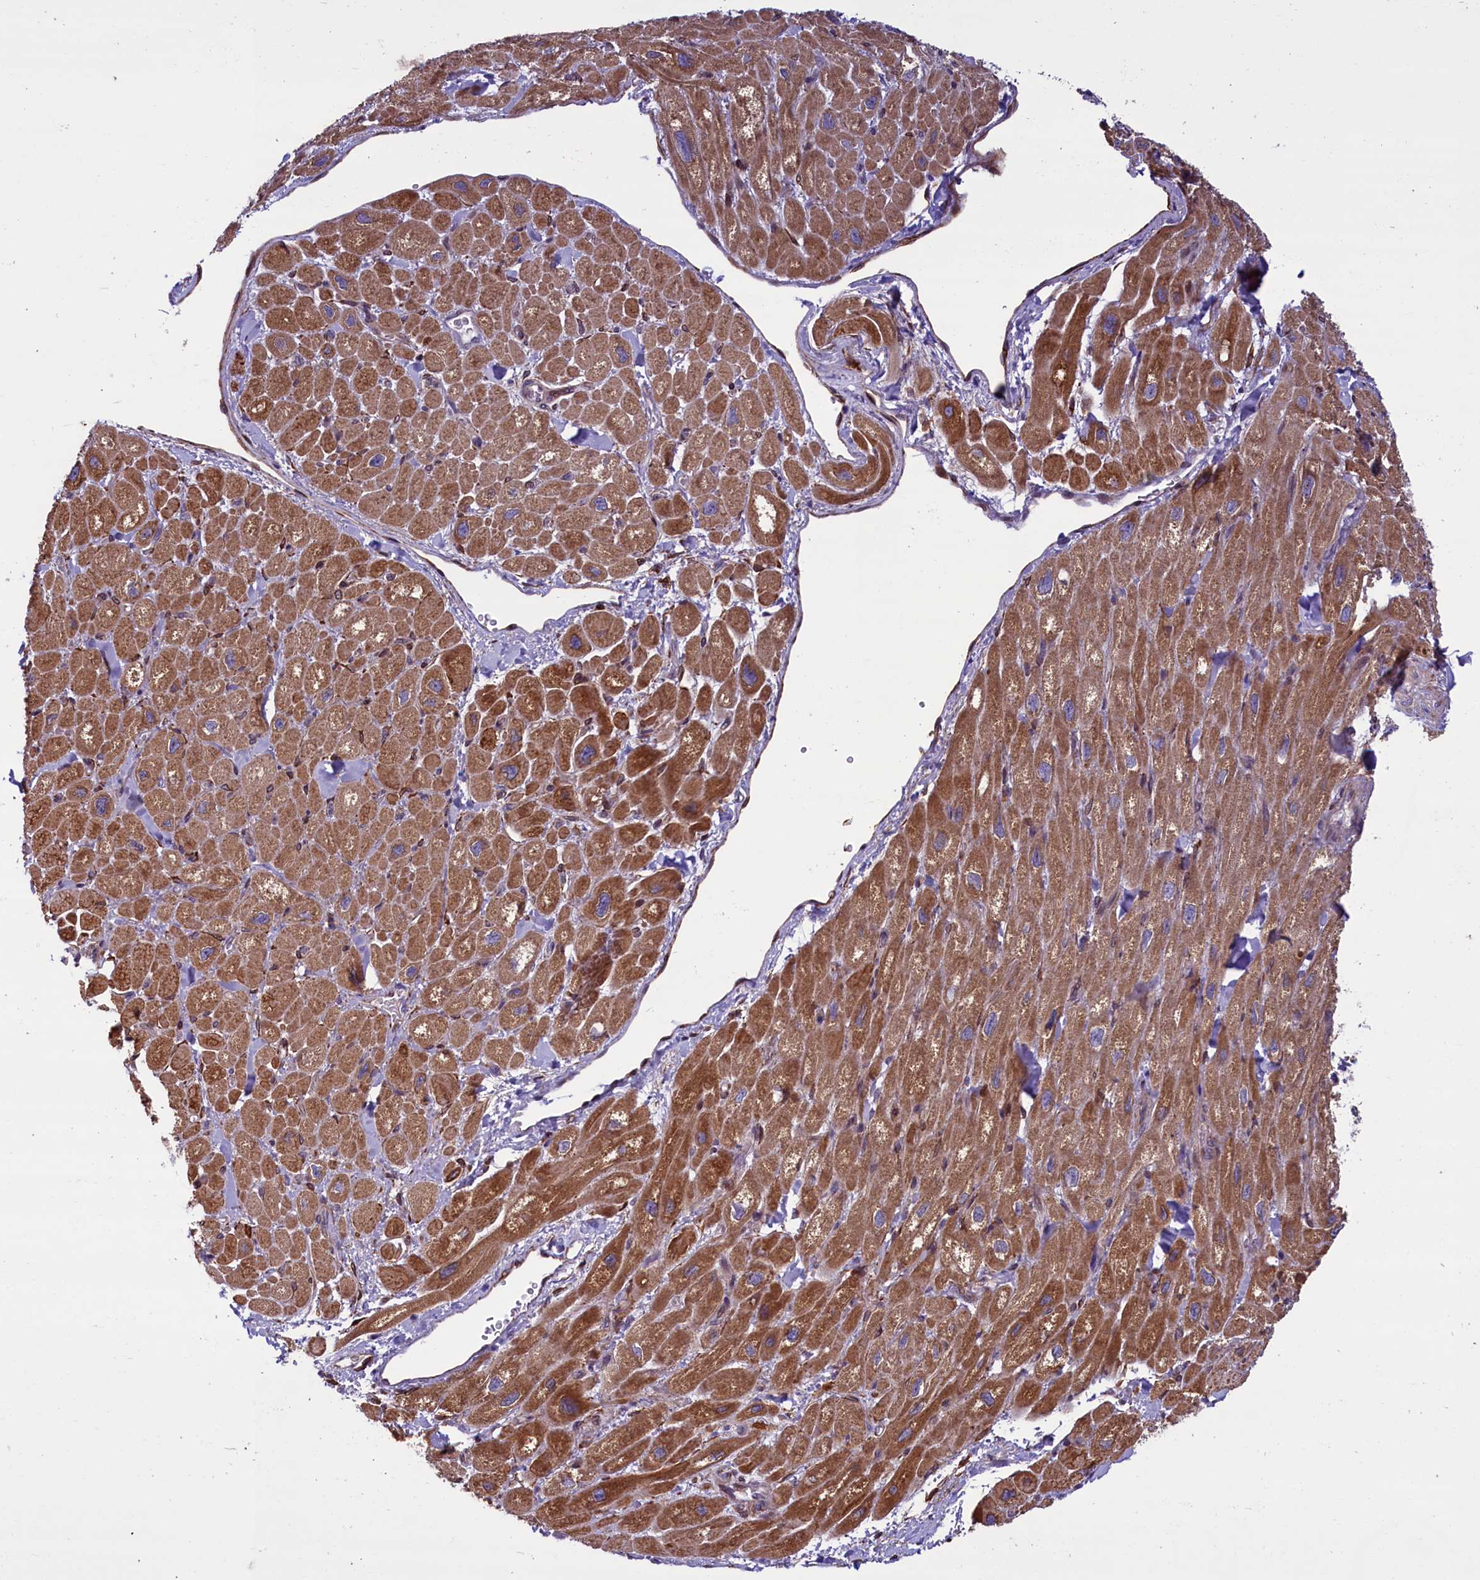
{"staining": {"intensity": "moderate", "quantity": "25%-75%", "location": "cytoplasmic/membranous"}, "tissue": "heart muscle", "cell_type": "Cardiomyocytes", "image_type": "normal", "snomed": [{"axis": "morphology", "description": "Normal tissue, NOS"}, {"axis": "topography", "description": "Heart"}], "caption": "Heart muscle stained for a protein demonstrates moderate cytoplasmic/membranous positivity in cardiomyocytes. Immunohistochemistry (ihc) stains the protein of interest in brown and the nuclei are stained blue.", "gene": "MIEF2", "patient": {"sex": "male", "age": 65}}